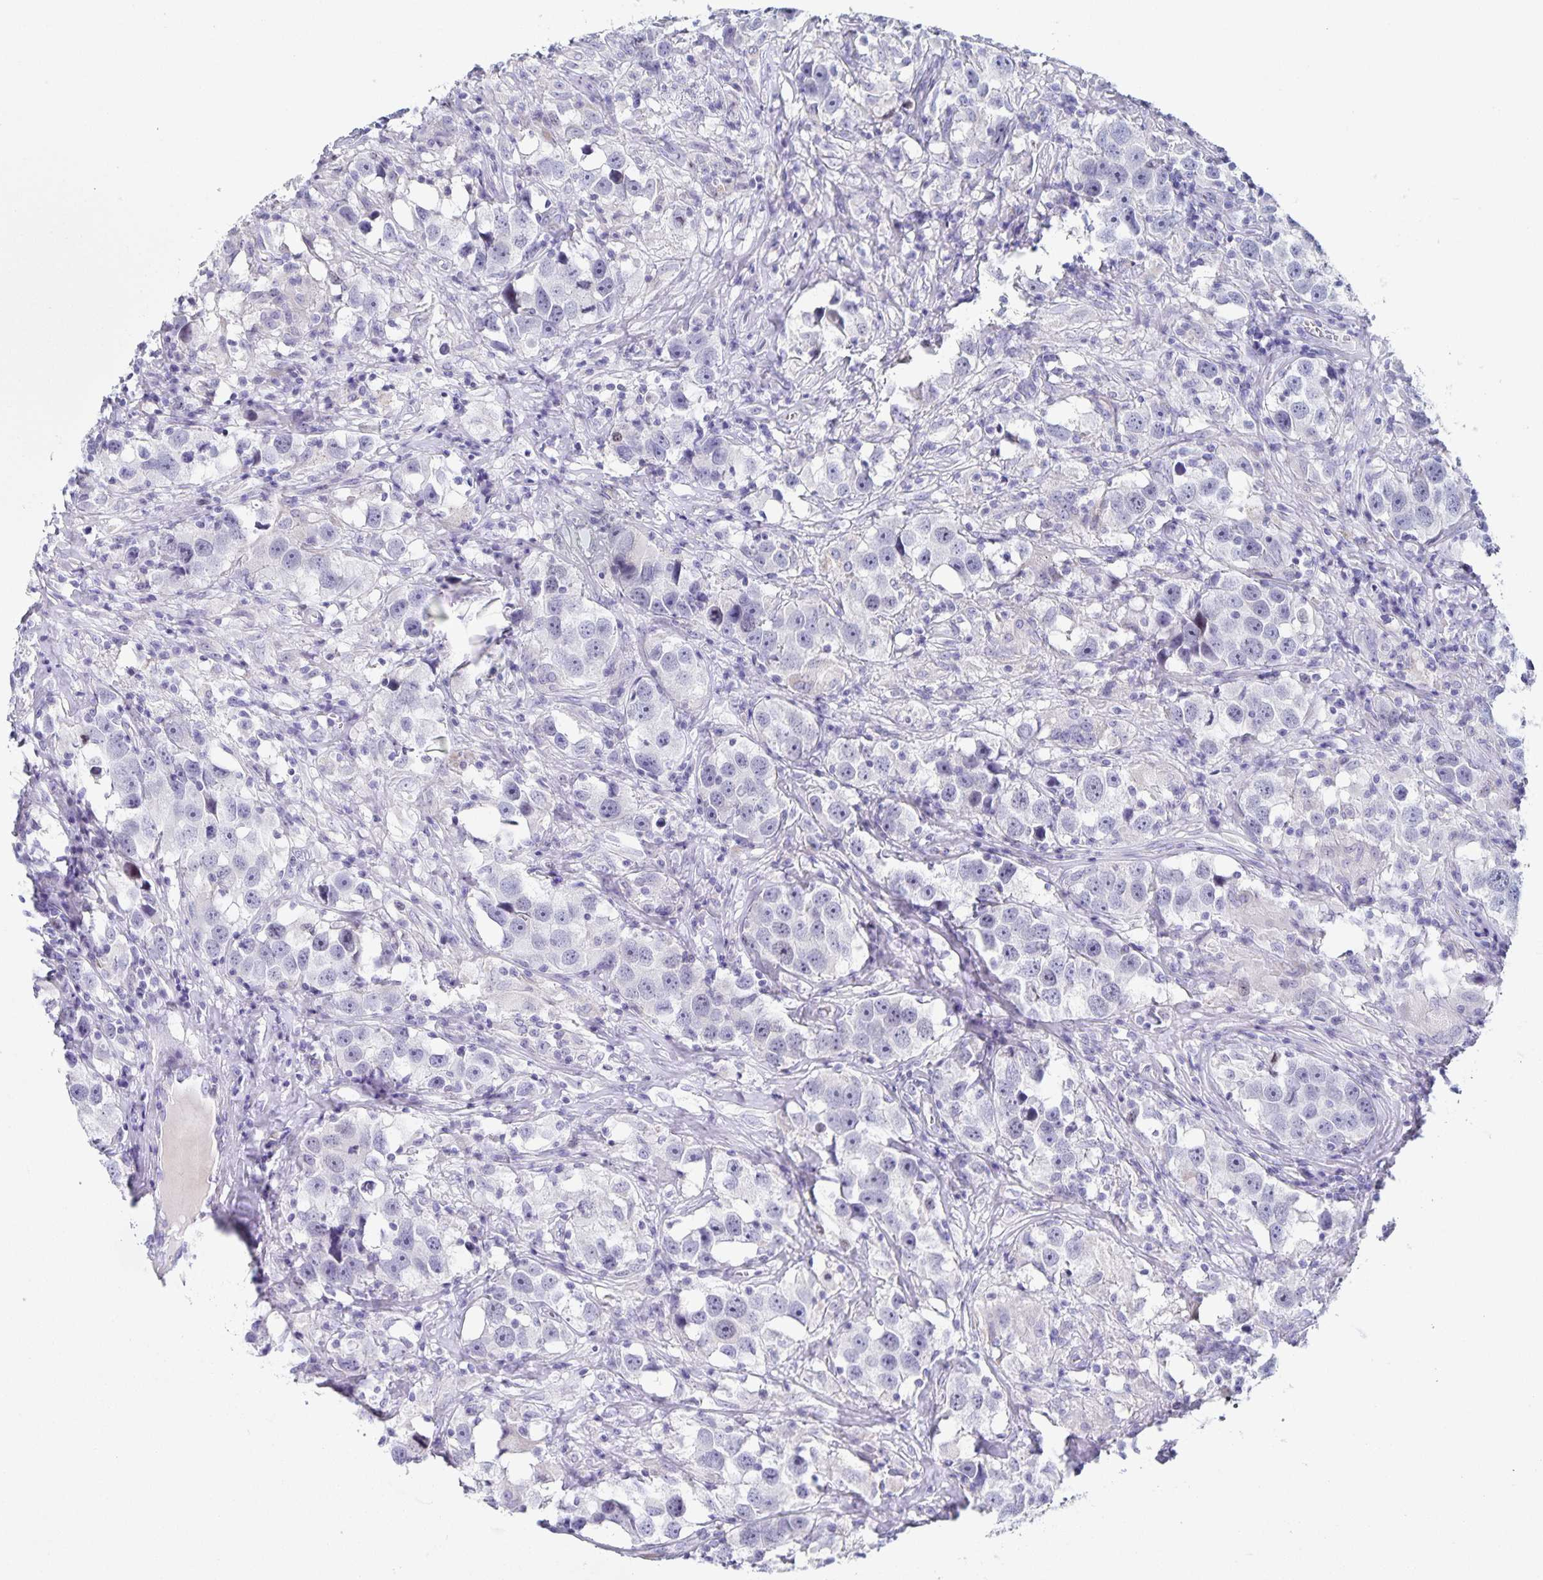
{"staining": {"intensity": "negative", "quantity": "none", "location": "none"}, "tissue": "testis cancer", "cell_type": "Tumor cells", "image_type": "cancer", "snomed": [{"axis": "morphology", "description": "Seminoma, NOS"}, {"axis": "topography", "description": "Testis"}], "caption": "A high-resolution histopathology image shows immunohistochemistry (IHC) staining of seminoma (testis), which demonstrates no significant positivity in tumor cells.", "gene": "CENPH", "patient": {"sex": "male", "age": 49}}